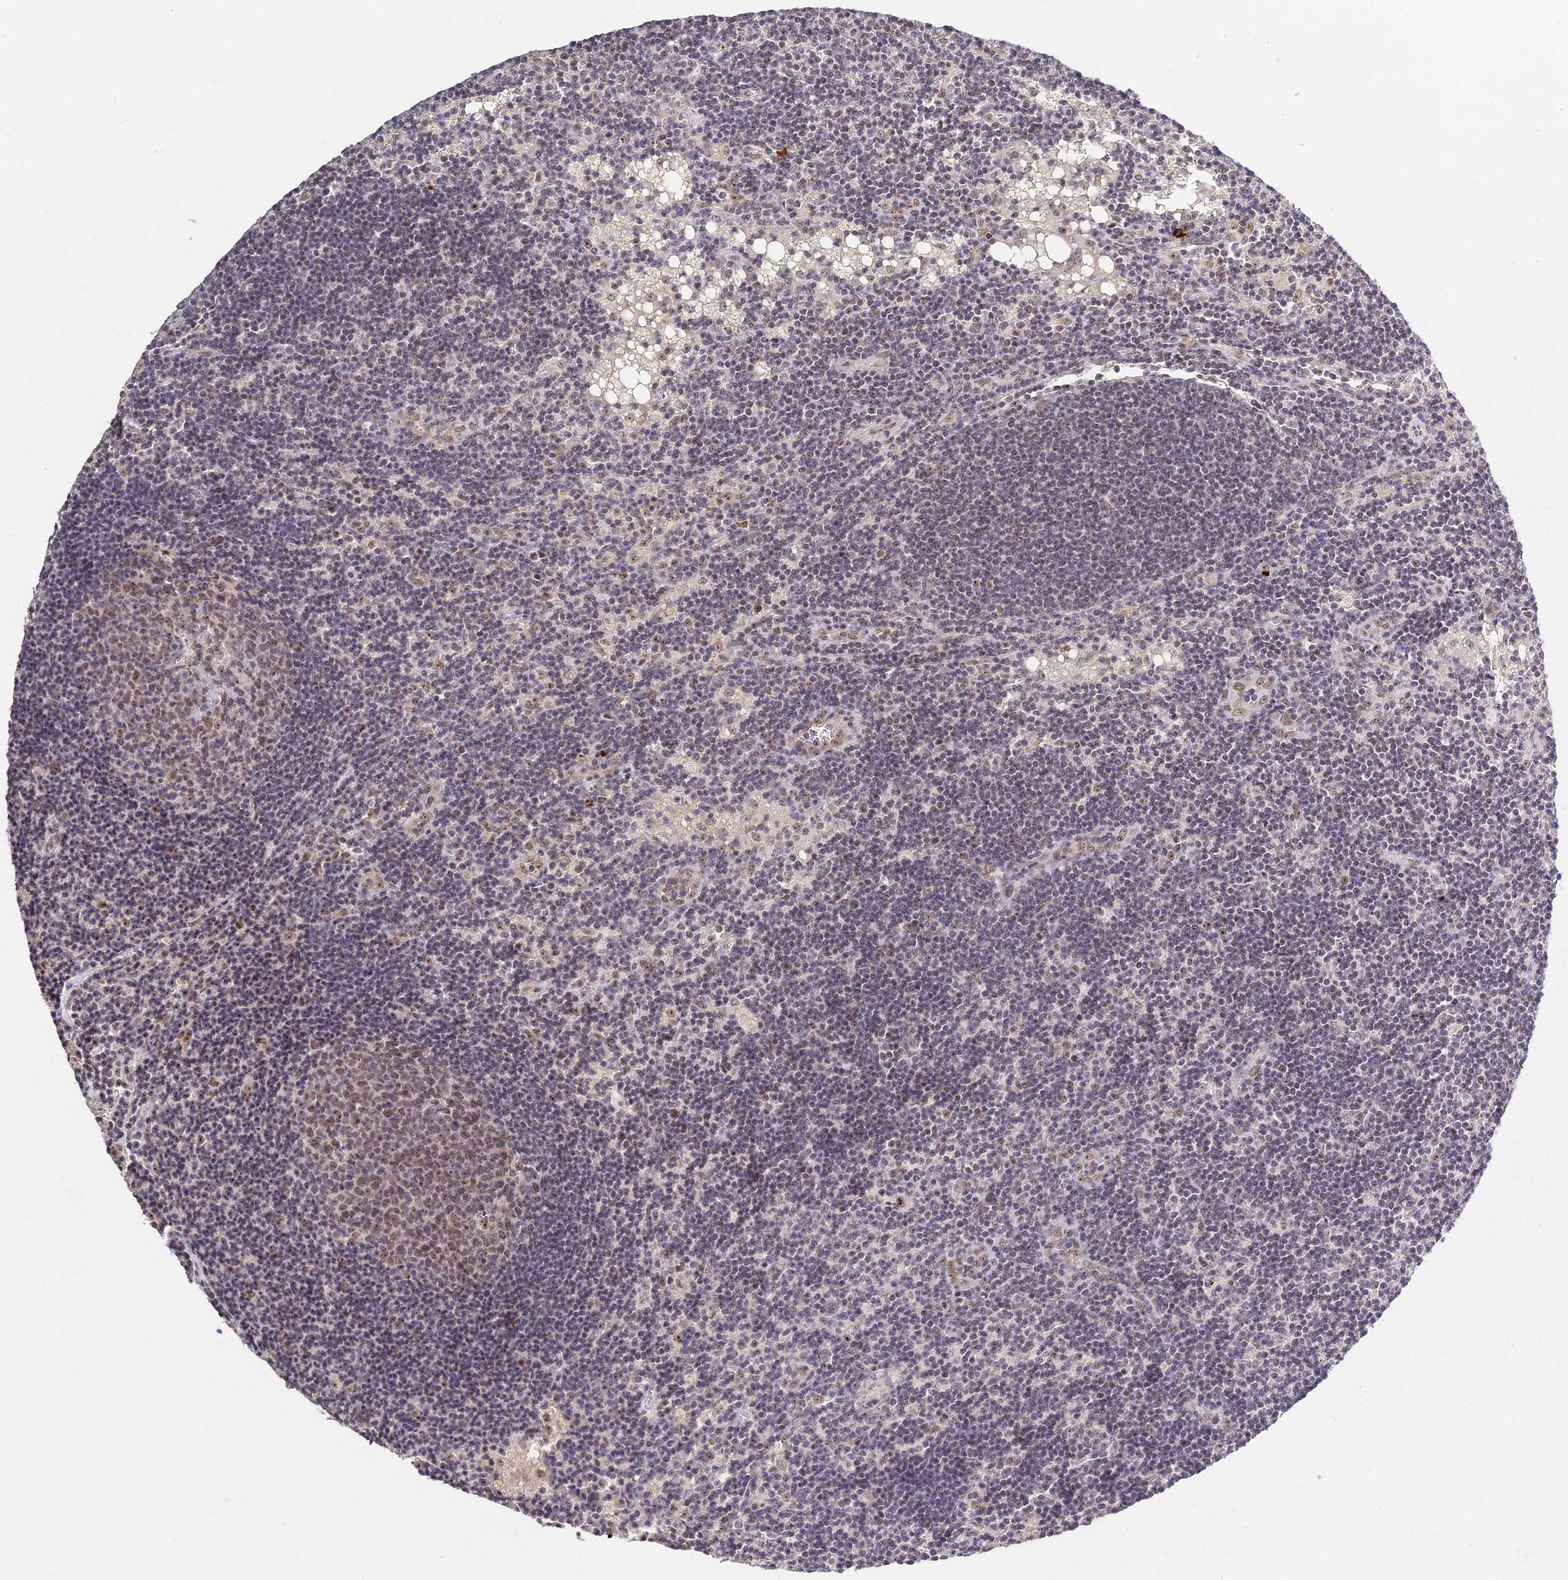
{"staining": {"intensity": "weak", "quantity": ">75%", "location": "nuclear"}, "tissue": "lymph node", "cell_type": "Germinal center cells", "image_type": "normal", "snomed": [{"axis": "morphology", "description": "Normal tissue, NOS"}, {"axis": "topography", "description": "Lymph node"}], "caption": "Protein expression analysis of normal human lymph node reveals weak nuclear expression in approximately >75% of germinal center cells. Using DAB (3,3'-diaminobenzidine) (brown) and hematoxylin (blue) stains, captured at high magnification using brightfield microscopy.", "gene": "POLR1G", "patient": {"sex": "male", "age": 24}}